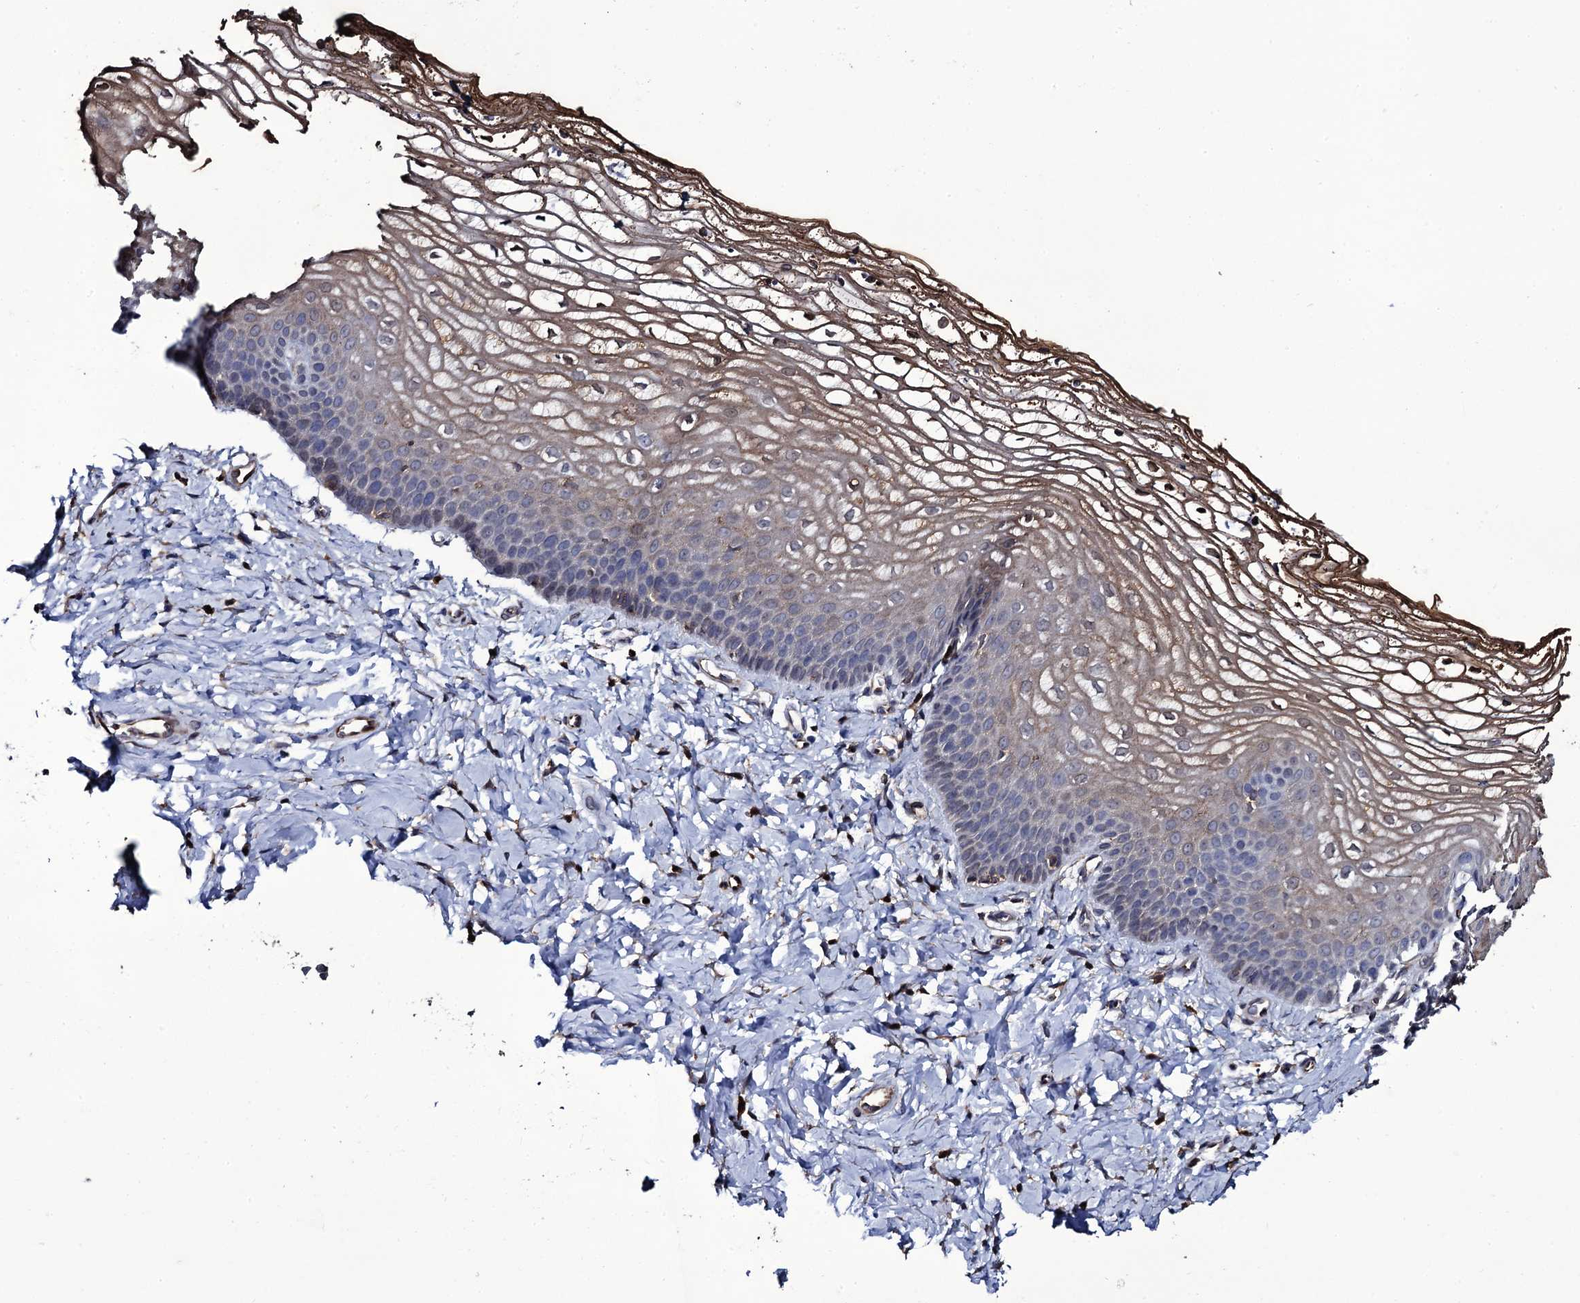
{"staining": {"intensity": "moderate", "quantity": "25%-75%", "location": "cytoplasmic/membranous"}, "tissue": "vagina", "cell_type": "Squamous epithelial cells", "image_type": "normal", "snomed": [{"axis": "morphology", "description": "Normal tissue, NOS"}, {"axis": "topography", "description": "Vagina"}, {"axis": "topography", "description": "Cervix"}], "caption": "An image of human vagina stained for a protein shows moderate cytoplasmic/membranous brown staining in squamous epithelial cells. (Brightfield microscopy of DAB IHC at high magnification).", "gene": "TTC23", "patient": {"sex": "female", "age": 40}}